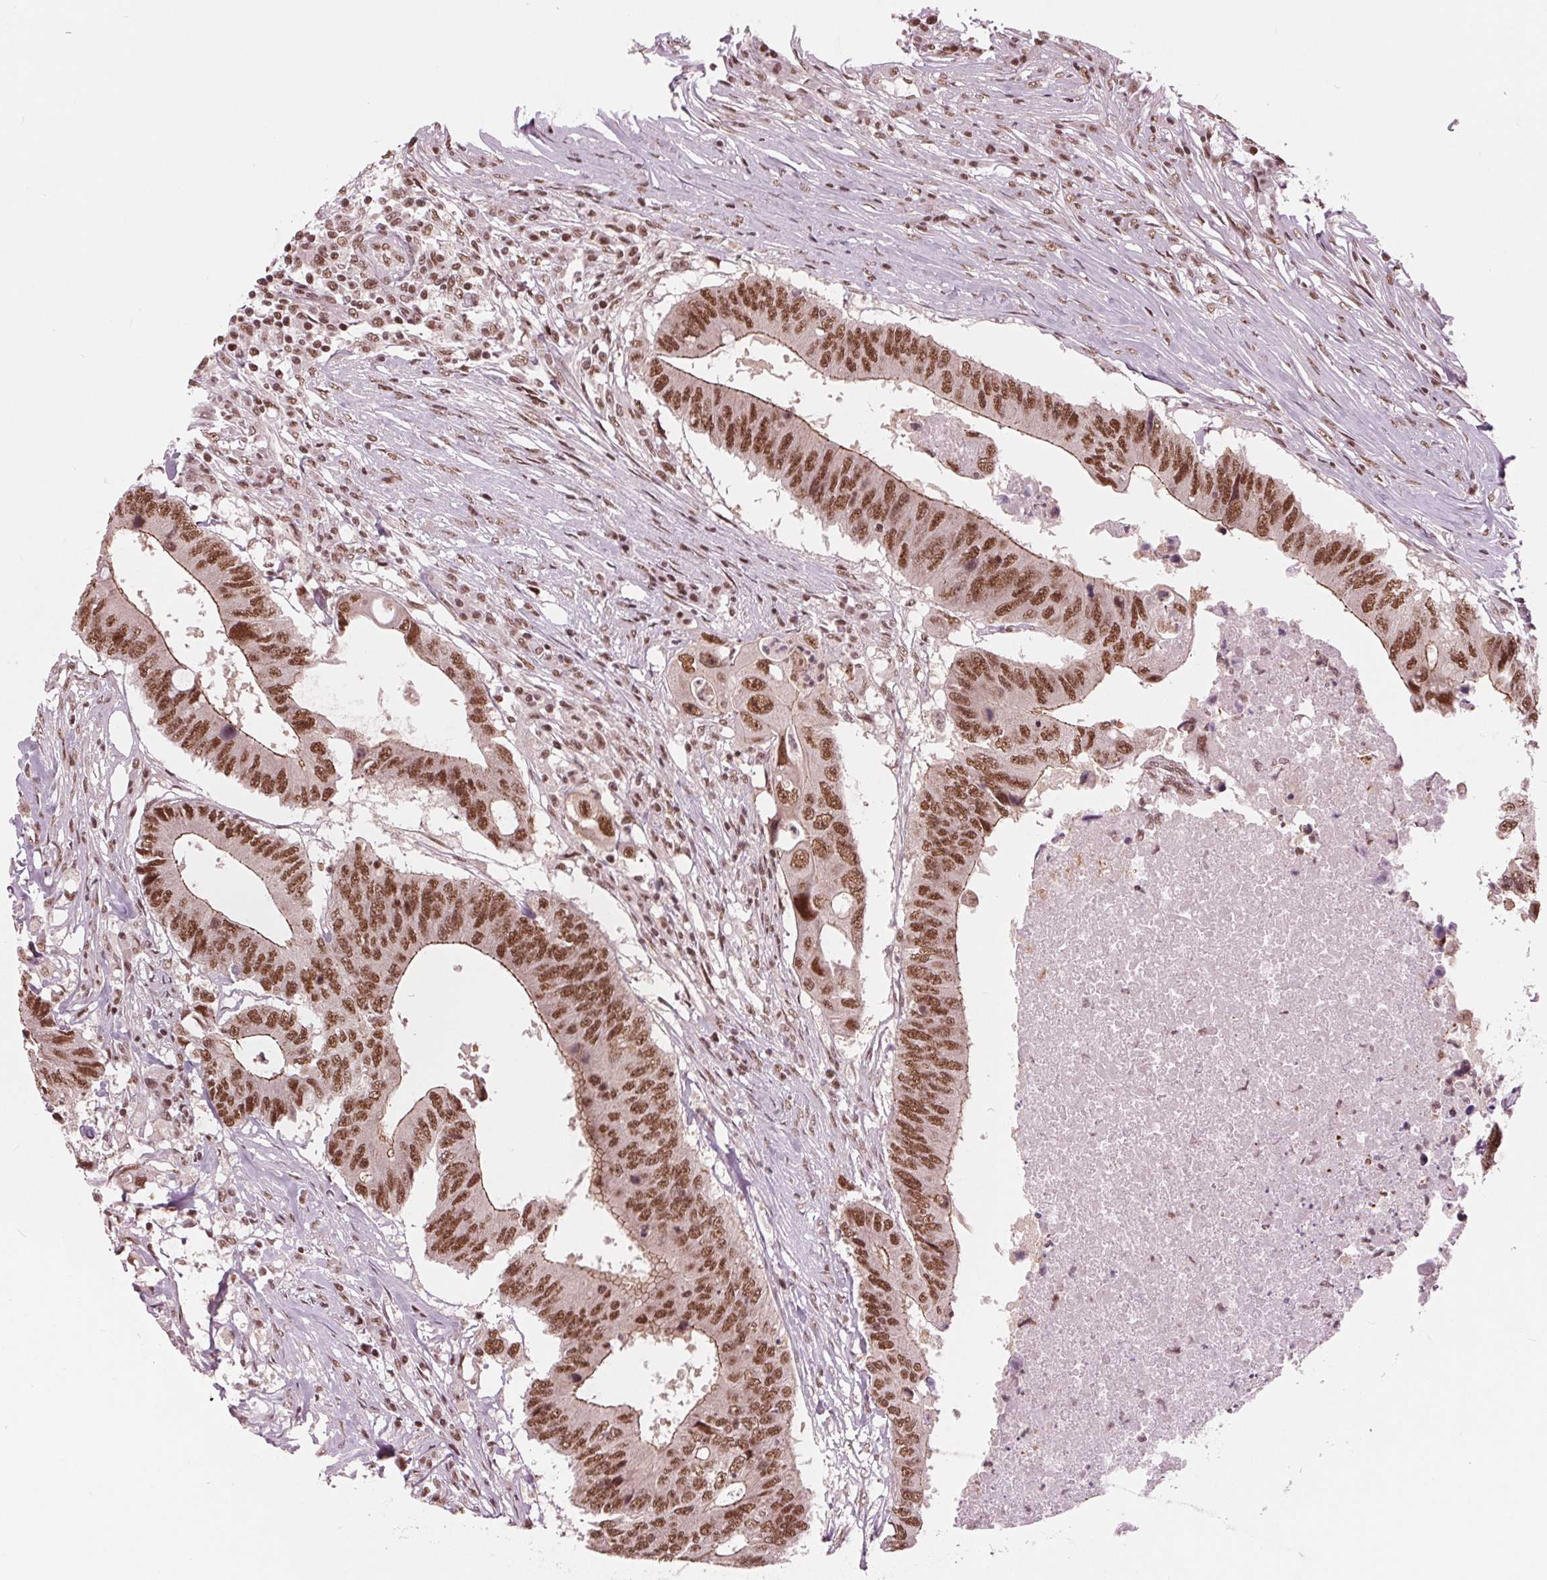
{"staining": {"intensity": "moderate", "quantity": ">75%", "location": "cytoplasmic/membranous,nuclear"}, "tissue": "colorectal cancer", "cell_type": "Tumor cells", "image_type": "cancer", "snomed": [{"axis": "morphology", "description": "Adenocarcinoma, NOS"}, {"axis": "topography", "description": "Colon"}], "caption": "Colorectal cancer was stained to show a protein in brown. There is medium levels of moderate cytoplasmic/membranous and nuclear staining in about >75% of tumor cells.", "gene": "LSM2", "patient": {"sex": "male", "age": 71}}